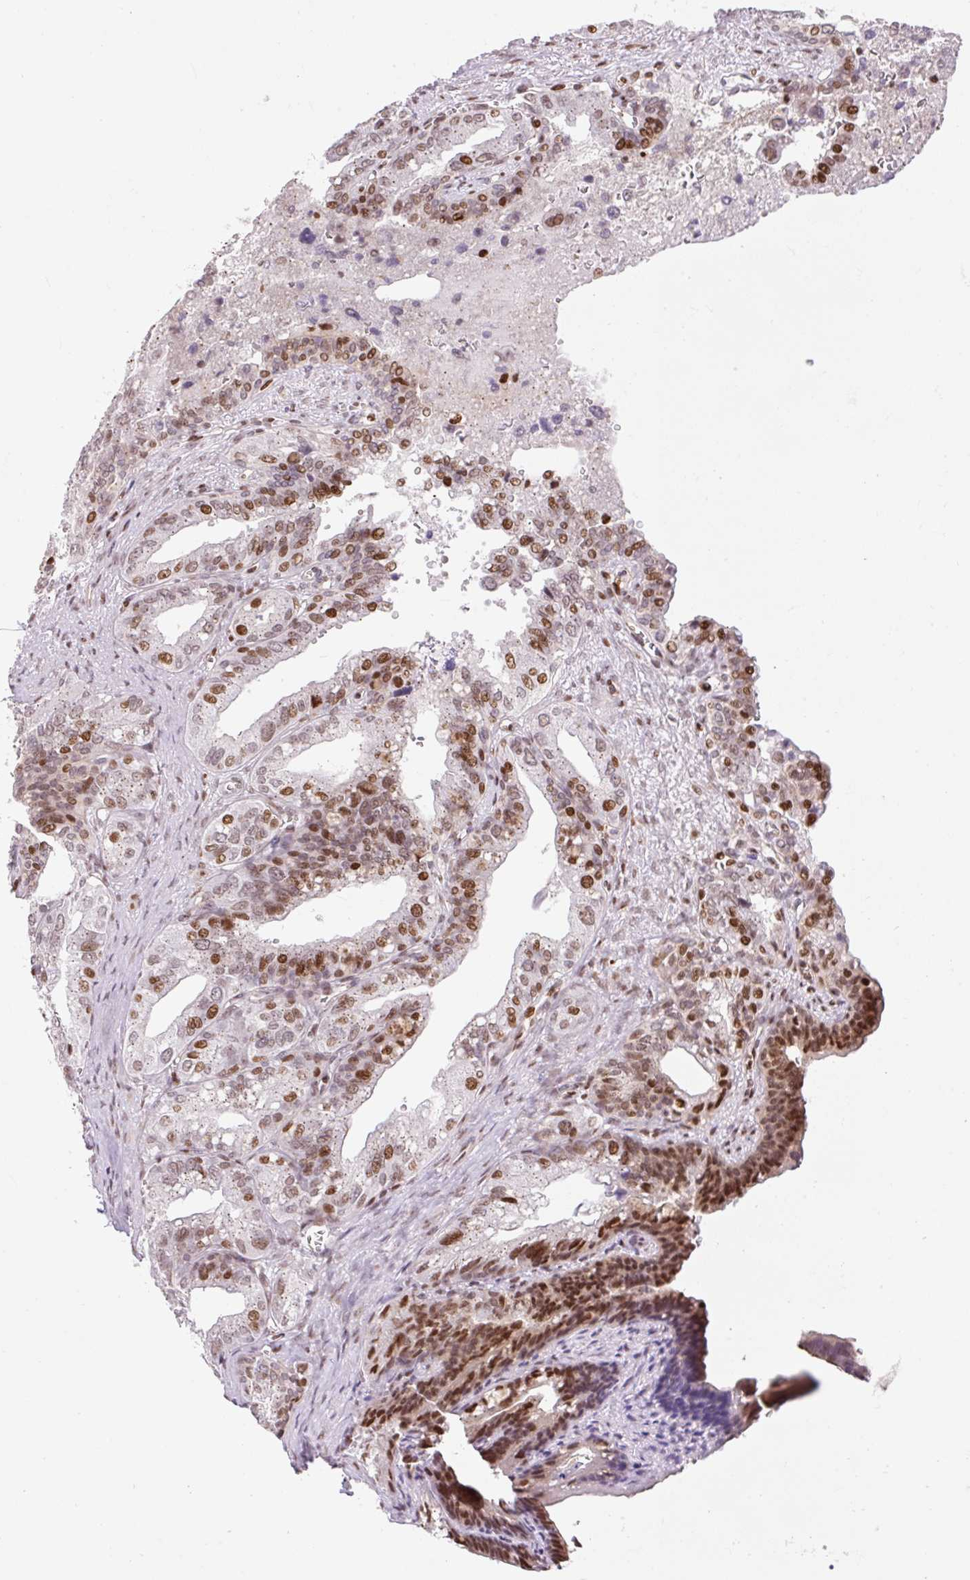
{"staining": {"intensity": "strong", "quantity": "25%-75%", "location": "nuclear"}, "tissue": "seminal vesicle", "cell_type": "Glandular cells", "image_type": "normal", "snomed": [{"axis": "morphology", "description": "Normal tissue, NOS"}, {"axis": "topography", "description": "Seminal veicle"}], "caption": "This photomicrograph reveals unremarkable seminal vesicle stained with immunohistochemistry to label a protein in brown. The nuclear of glandular cells show strong positivity for the protein. Nuclei are counter-stained blue.", "gene": "RIPPLY3", "patient": {"sex": "male", "age": 67}}